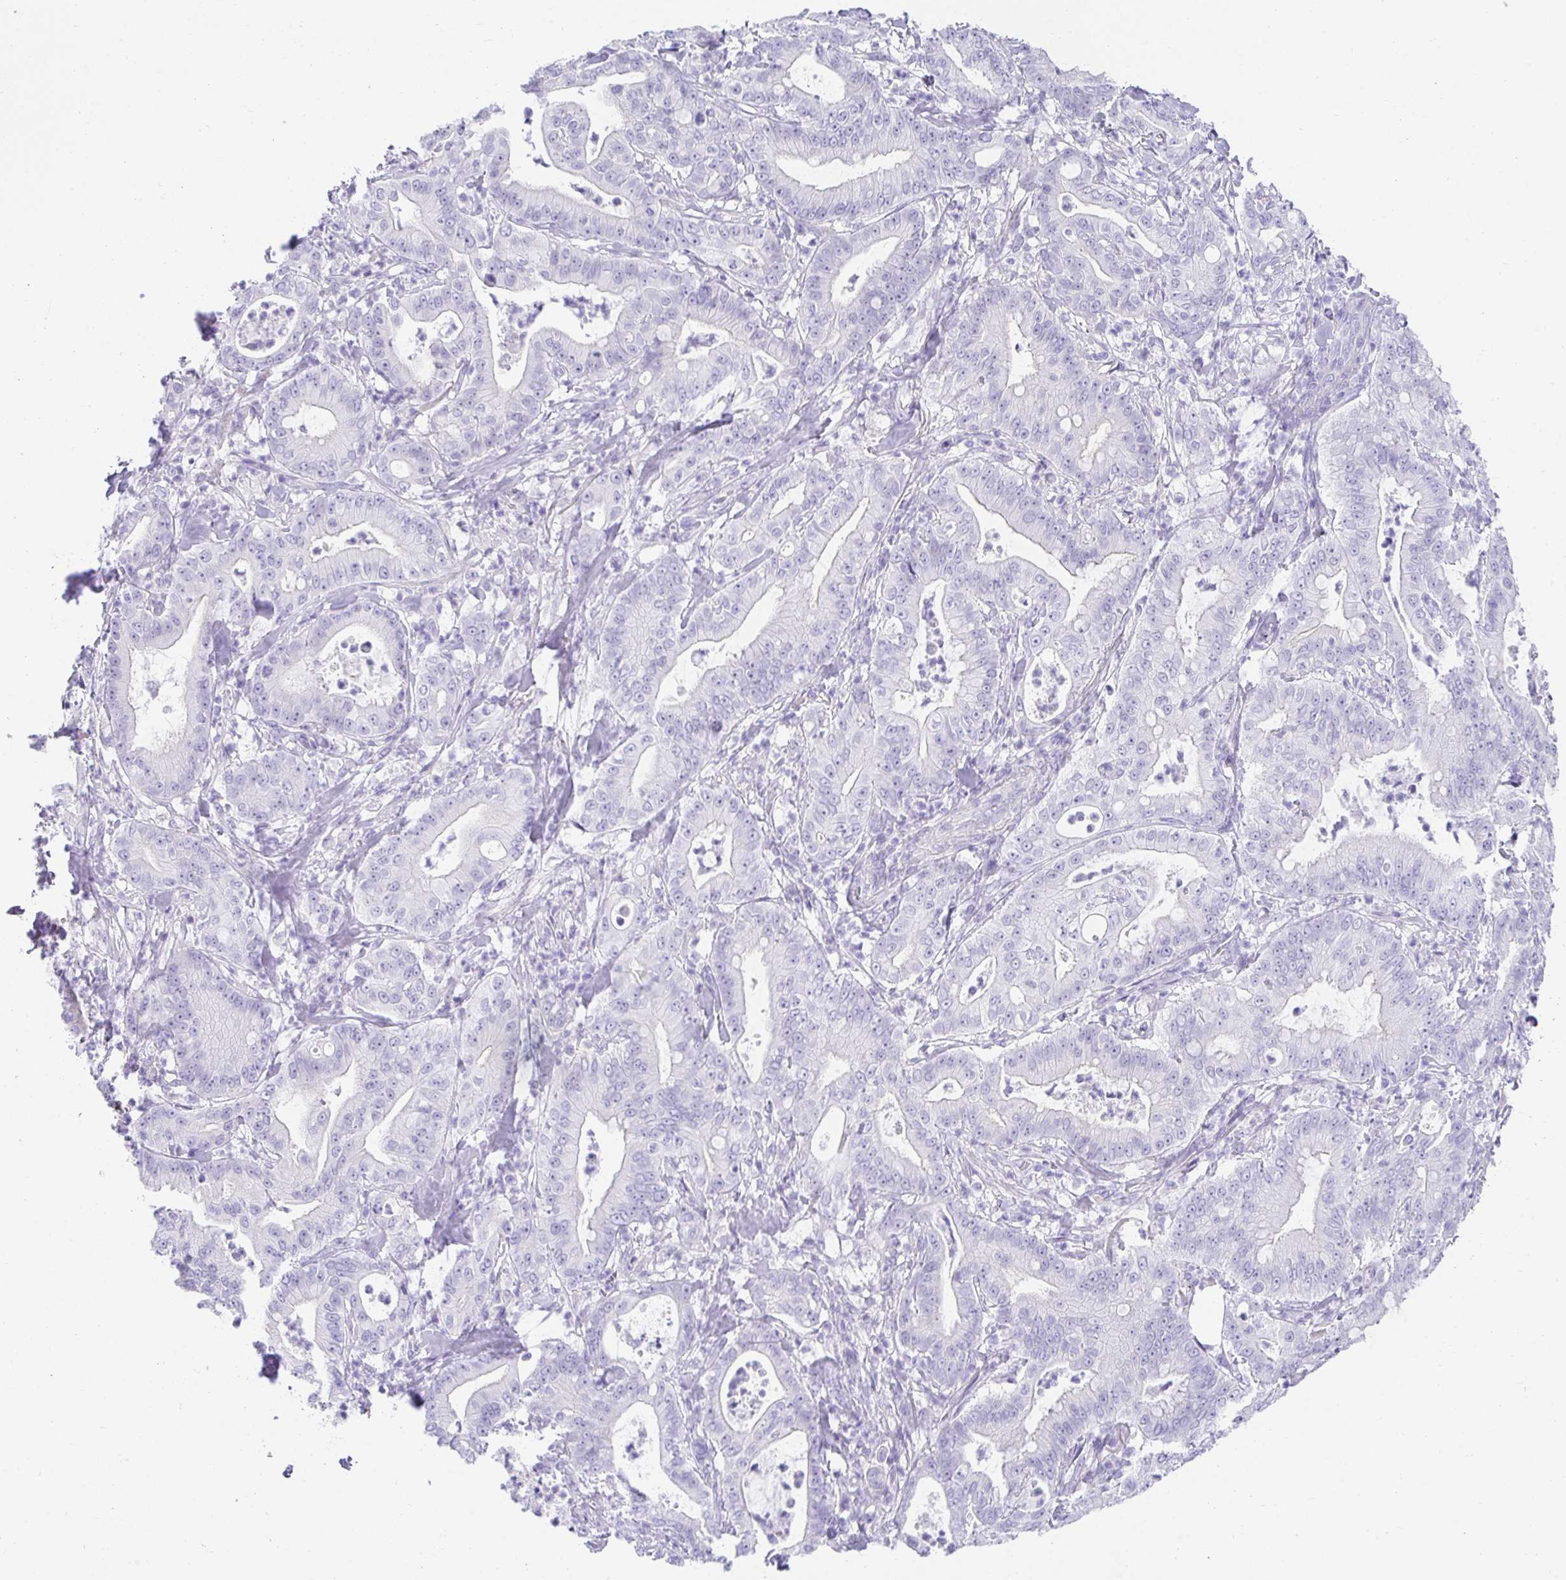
{"staining": {"intensity": "negative", "quantity": "none", "location": "none"}, "tissue": "pancreatic cancer", "cell_type": "Tumor cells", "image_type": "cancer", "snomed": [{"axis": "morphology", "description": "Adenocarcinoma, NOS"}, {"axis": "topography", "description": "Pancreas"}], "caption": "A high-resolution micrograph shows IHC staining of pancreatic cancer (adenocarcinoma), which reveals no significant expression in tumor cells.", "gene": "CHAT", "patient": {"sex": "male", "age": 71}}